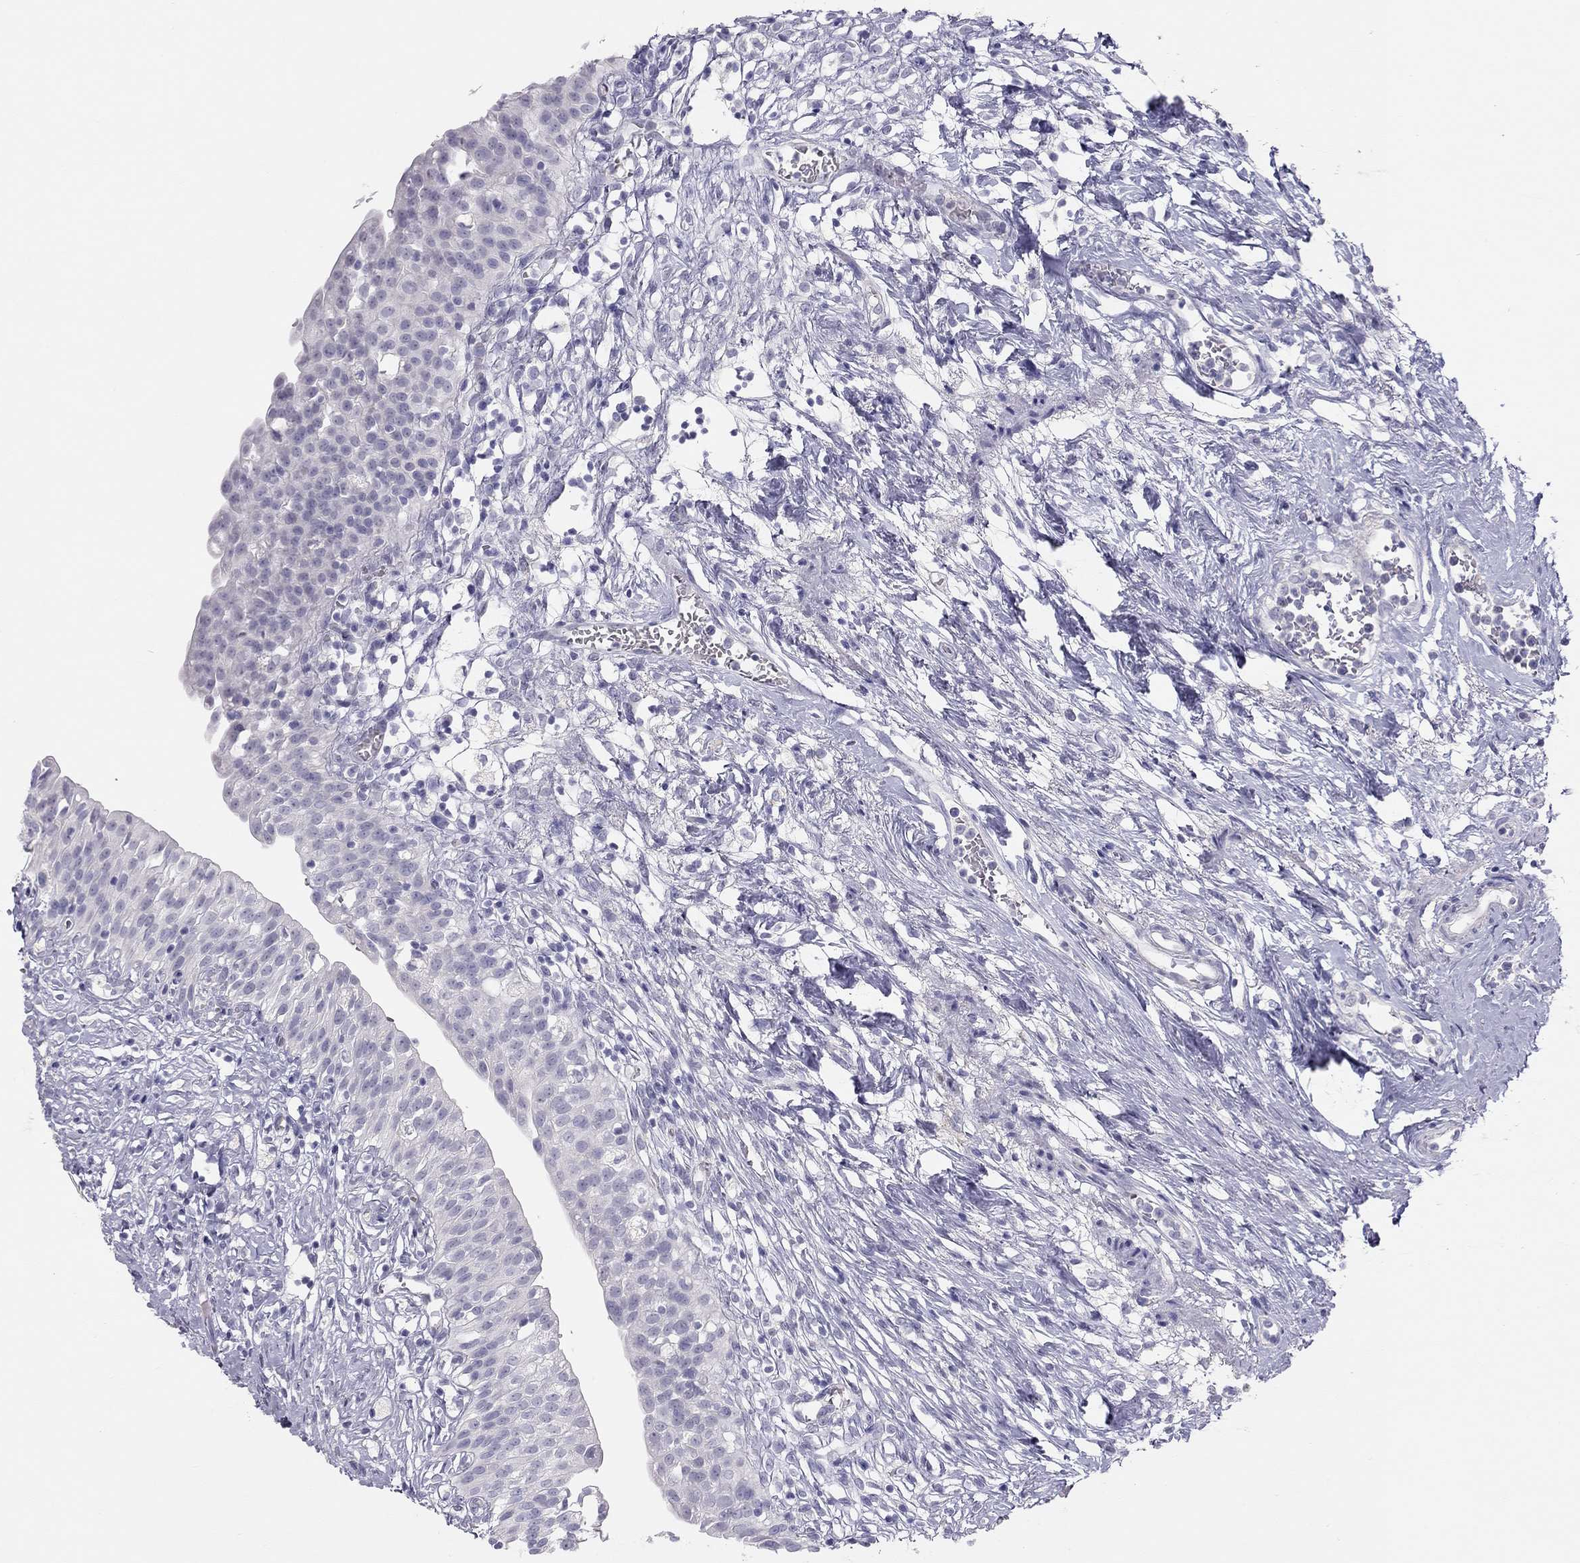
{"staining": {"intensity": "negative", "quantity": "none", "location": "none"}, "tissue": "urinary bladder", "cell_type": "Urothelial cells", "image_type": "normal", "snomed": [{"axis": "morphology", "description": "Normal tissue, NOS"}, {"axis": "topography", "description": "Urinary bladder"}], "caption": "Urothelial cells are negative for protein expression in unremarkable human urinary bladder. Nuclei are stained in blue.", "gene": "SPATA12", "patient": {"sex": "male", "age": 76}}